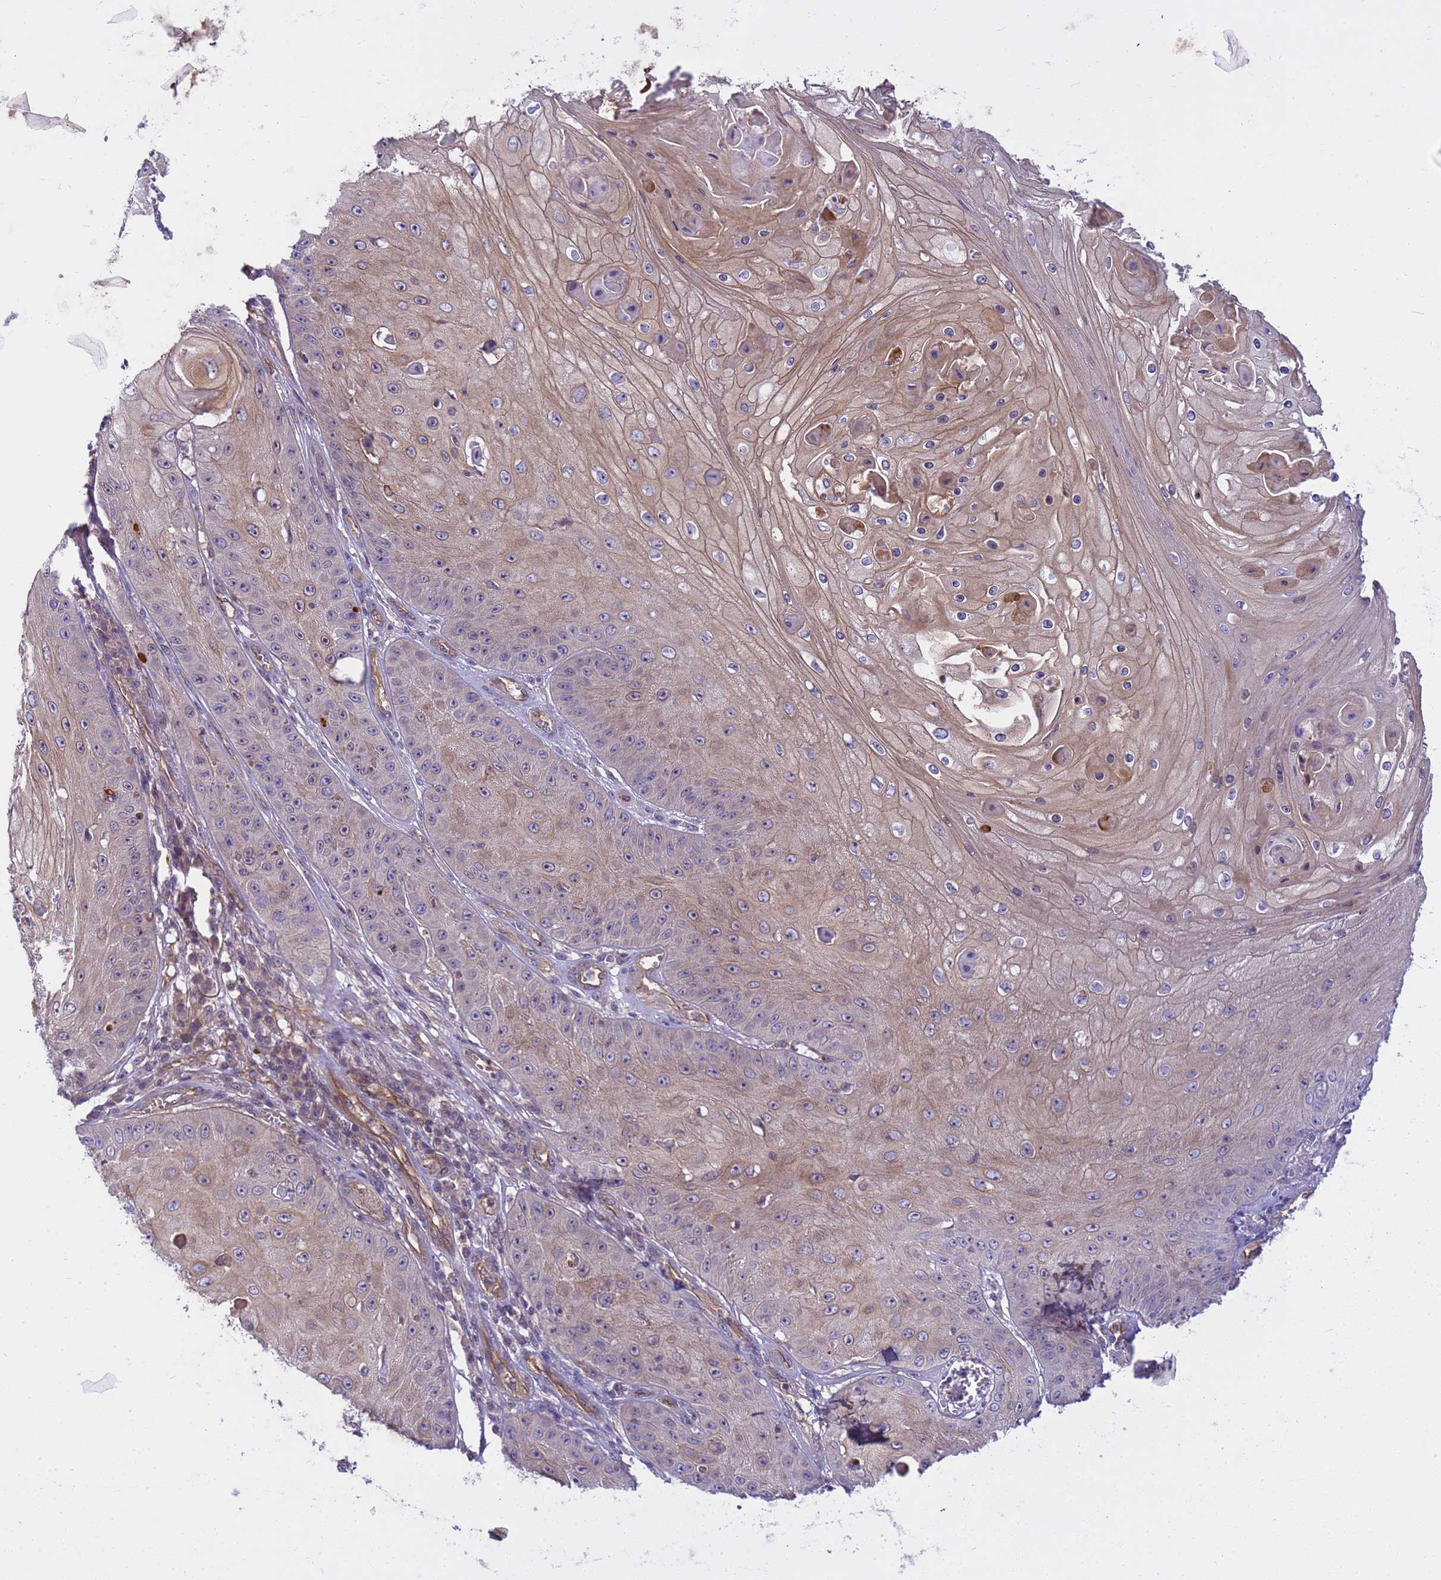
{"staining": {"intensity": "moderate", "quantity": "25%-75%", "location": "cytoplasmic/membranous"}, "tissue": "skin cancer", "cell_type": "Tumor cells", "image_type": "cancer", "snomed": [{"axis": "morphology", "description": "Squamous cell carcinoma, NOS"}, {"axis": "topography", "description": "Skin"}], "caption": "Squamous cell carcinoma (skin) stained with a brown dye demonstrates moderate cytoplasmic/membranous positive expression in approximately 25%-75% of tumor cells.", "gene": "SMCO3", "patient": {"sex": "male", "age": 70}}